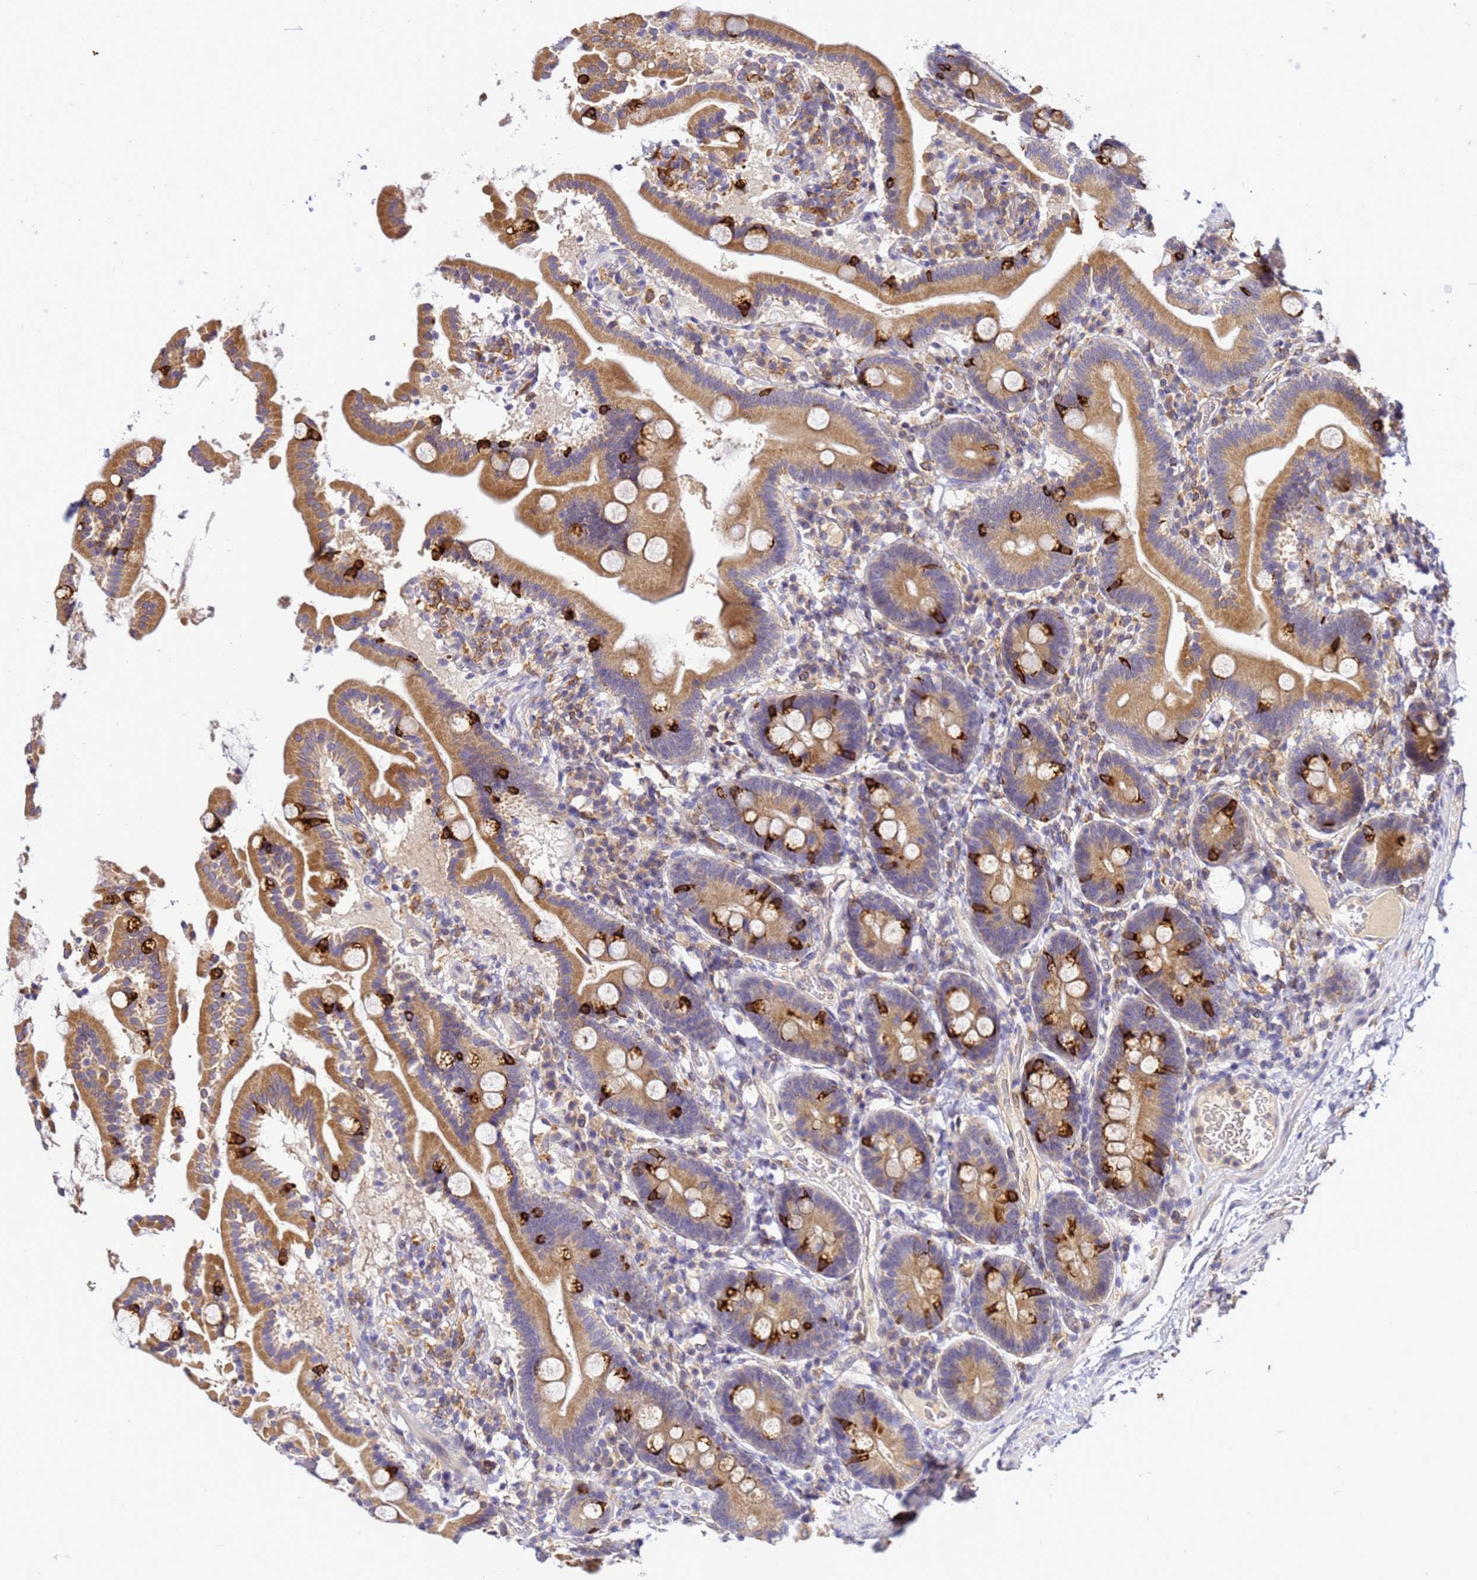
{"staining": {"intensity": "moderate", "quantity": ">75%", "location": "cytoplasmic/membranous"}, "tissue": "duodenum", "cell_type": "Glandular cells", "image_type": "normal", "snomed": [{"axis": "morphology", "description": "Normal tissue, NOS"}, {"axis": "topography", "description": "Duodenum"}], "caption": "The photomicrograph demonstrates staining of benign duodenum, revealing moderate cytoplasmic/membranous protein staining (brown color) within glandular cells. (DAB IHC, brown staining for protein, blue staining for nuclei).", "gene": "ADPGK", "patient": {"sex": "male", "age": 55}}